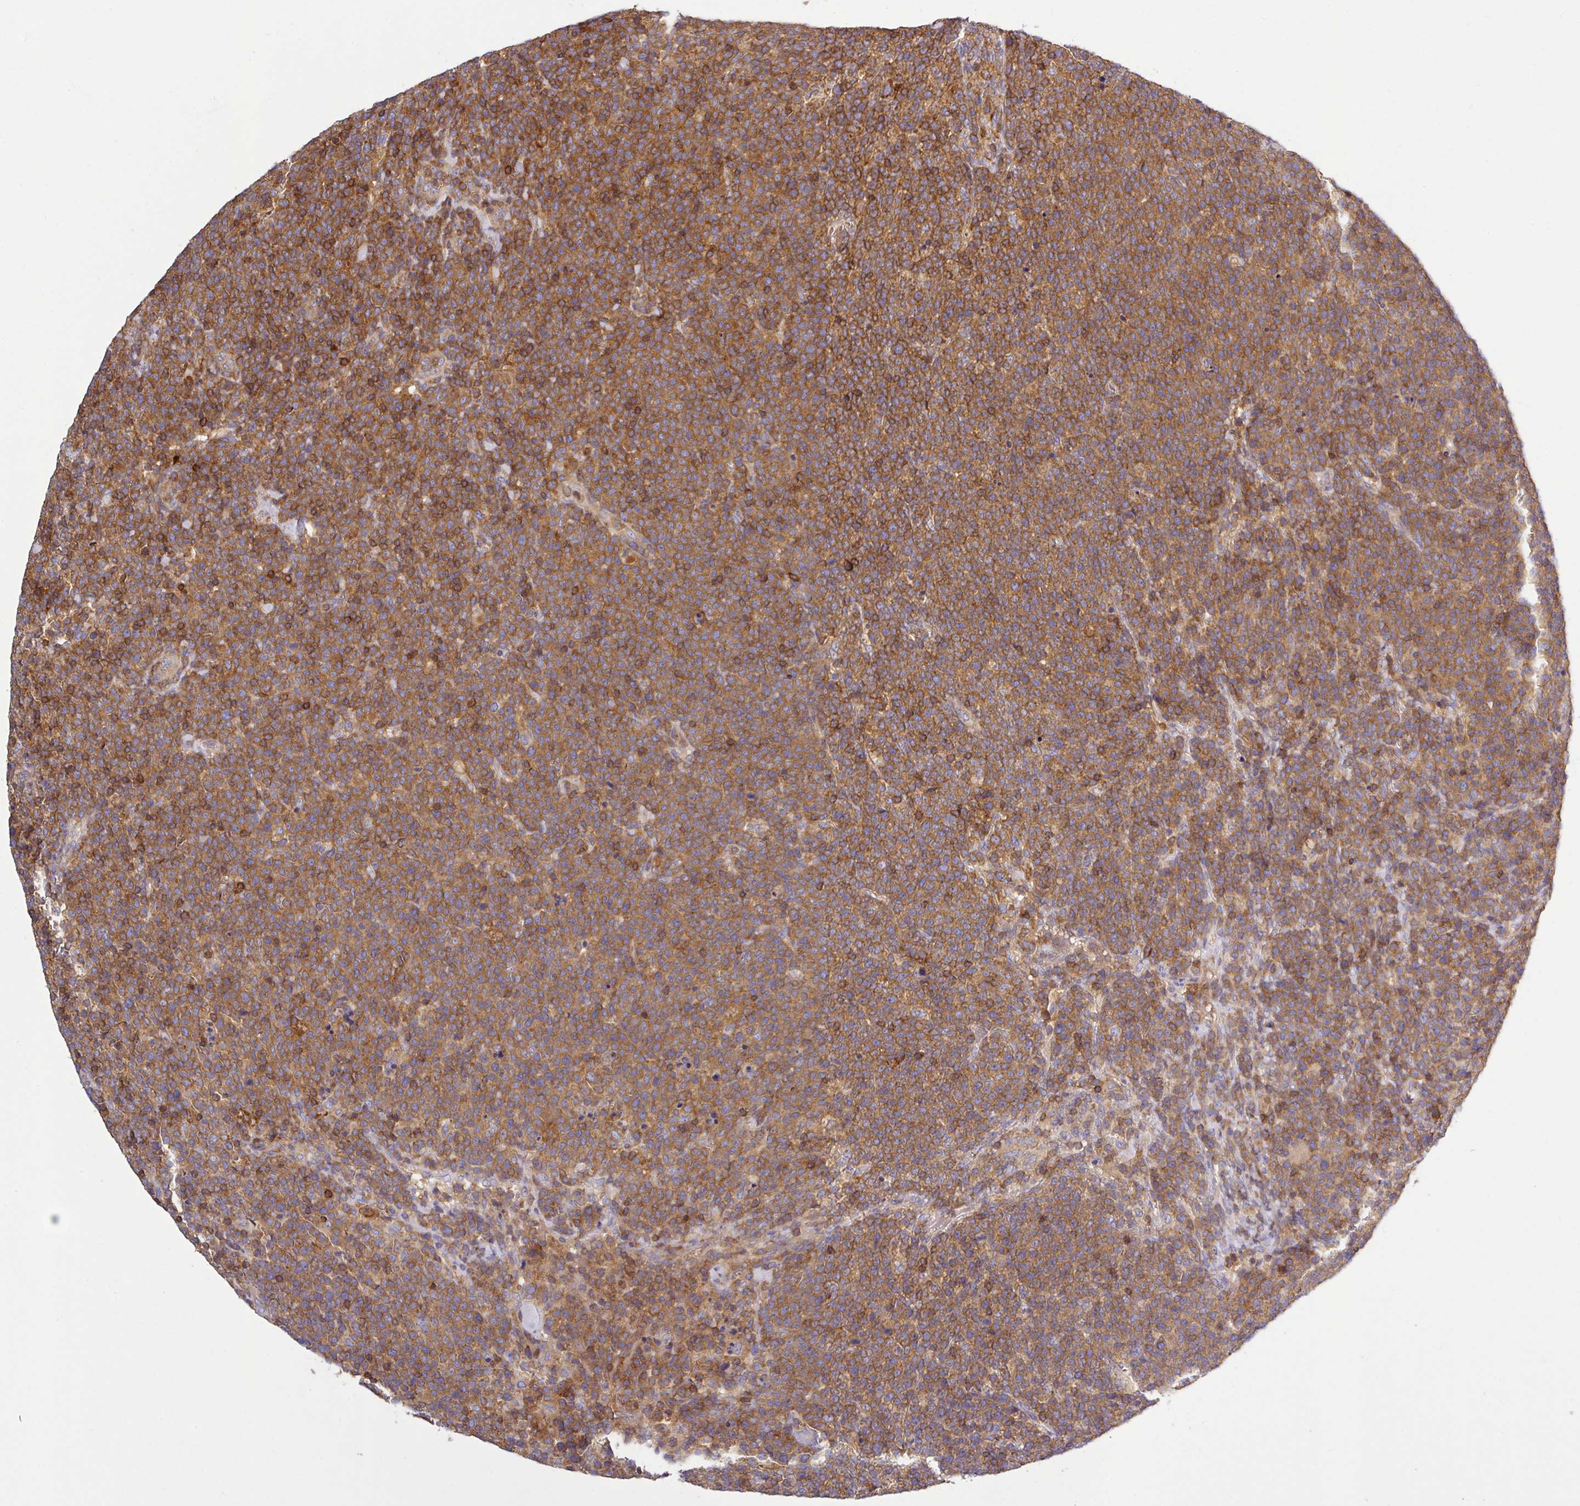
{"staining": {"intensity": "moderate", "quantity": ">75%", "location": "cytoplasmic/membranous"}, "tissue": "lymphoma", "cell_type": "Tumor cells", "image_type": "cancer", "snomed": [{"axis": "morphology", "description": "Malignant lymphoma, non-Hodgkin's type, High grade"}, {"axis": "topography", "description": "Lymph node"}], "caption": "A micrograph showing moderate cytoplasmic/membranous positivity in about >75% of tumor cells in lymphoma, as visualized by brown immunohistochemical staining.", "gene": "LRRC74B", "patient": {"sex": "male", "age": 61}}